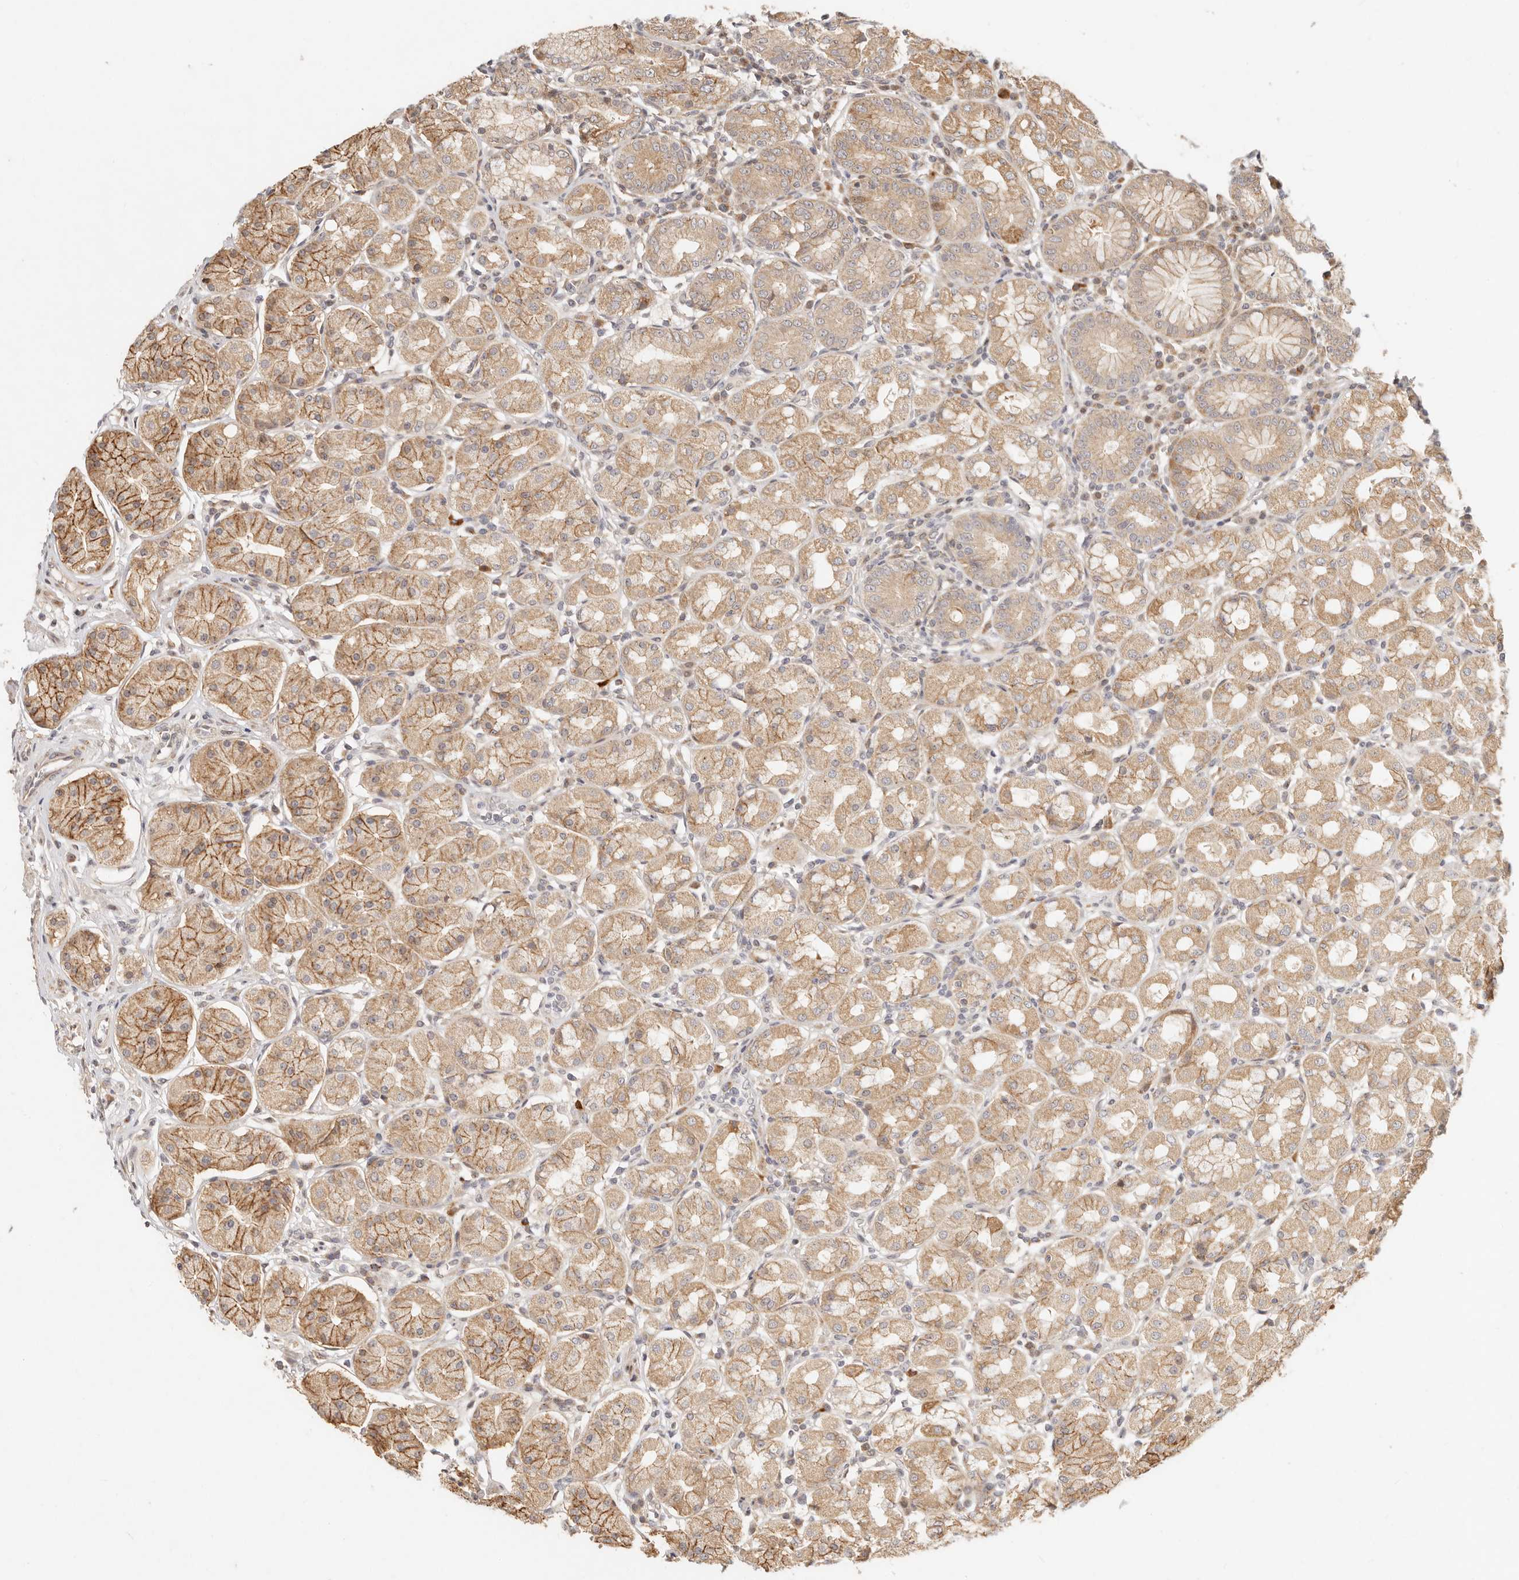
{"staining": {"intensity": "moderate", "quantity": ">75%", "location": "cytoplasmic/membranous"}, "tissue": "stomach", "cell_type": "Glandular cells", "image_type": "normal", "snomed": [{"axis": "morphology", "description": "Normal tissue, NOS"}, {"axis": "topography", "description": "Stomach"}, {"axis": "topography", "description": "Stomach, lower"}], "caption": "This photomicrograph displays immunohistochemistry staining of benign stomach, with medium moderate cytoplasmic/membranous staining in about >75% of glandular cells.", "gene": "TIMM17A", "patient": {"sex": "female", "age": 56}}